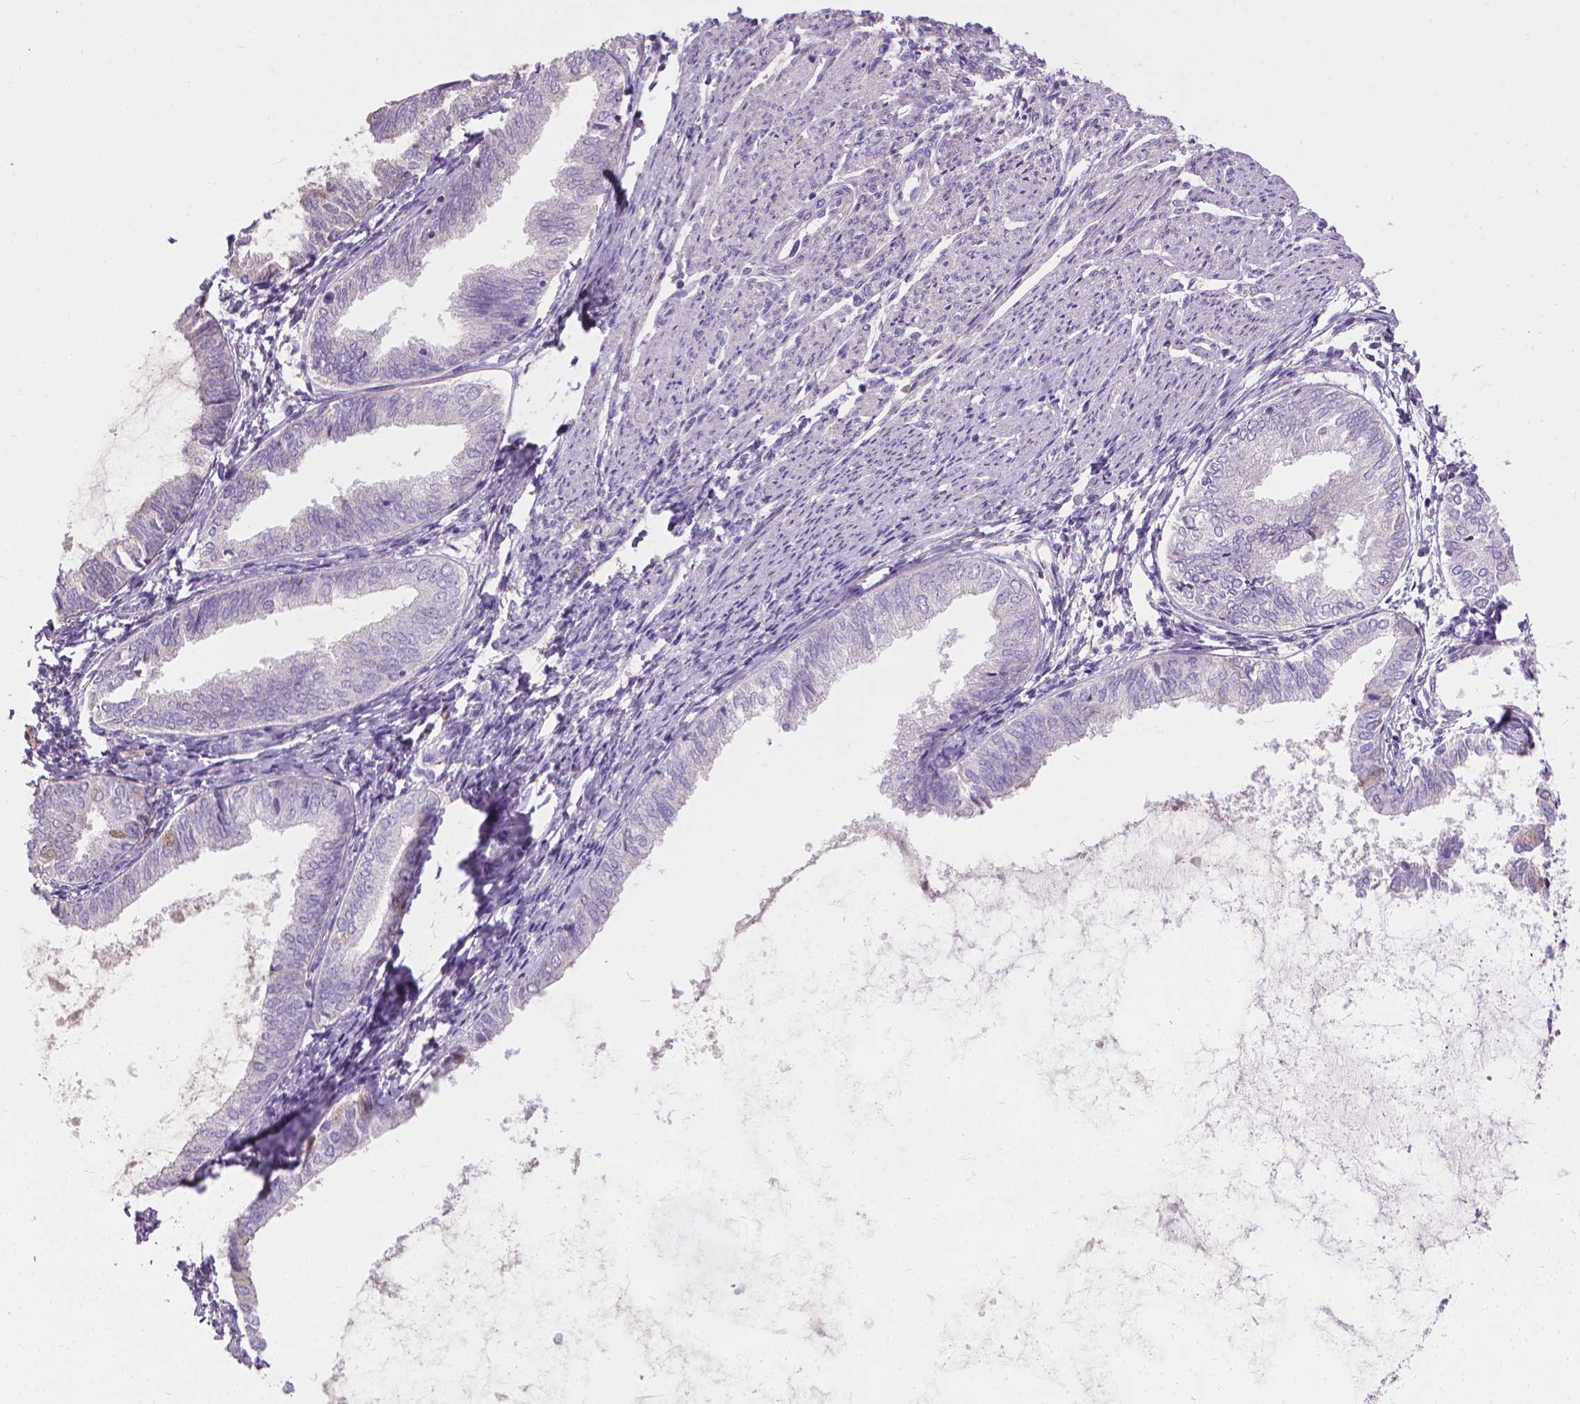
{"staining": {"intensity": "negative", "quantity": "none", "location": "none"}, "tissue": "endometrial cancer", "cell_type": "Tumor cells", "image_type": "cancer", "snomed": [{"axis": "morphology", "description": "Adenocarcinoma, NOS"}, {"axis": "topography", "description": "Endometrium"}], "caption": "Immunohistochemistry (IHC) micrograph of endometrial adenocarcinoma stained for a protein (brown), which exhibits no staining in tumor cells. (DAB IHC visualized using brightfield microscopy, high magnification).", "gene": "CABCOCO1", "patient": {"sex": "female", "age": 68}}